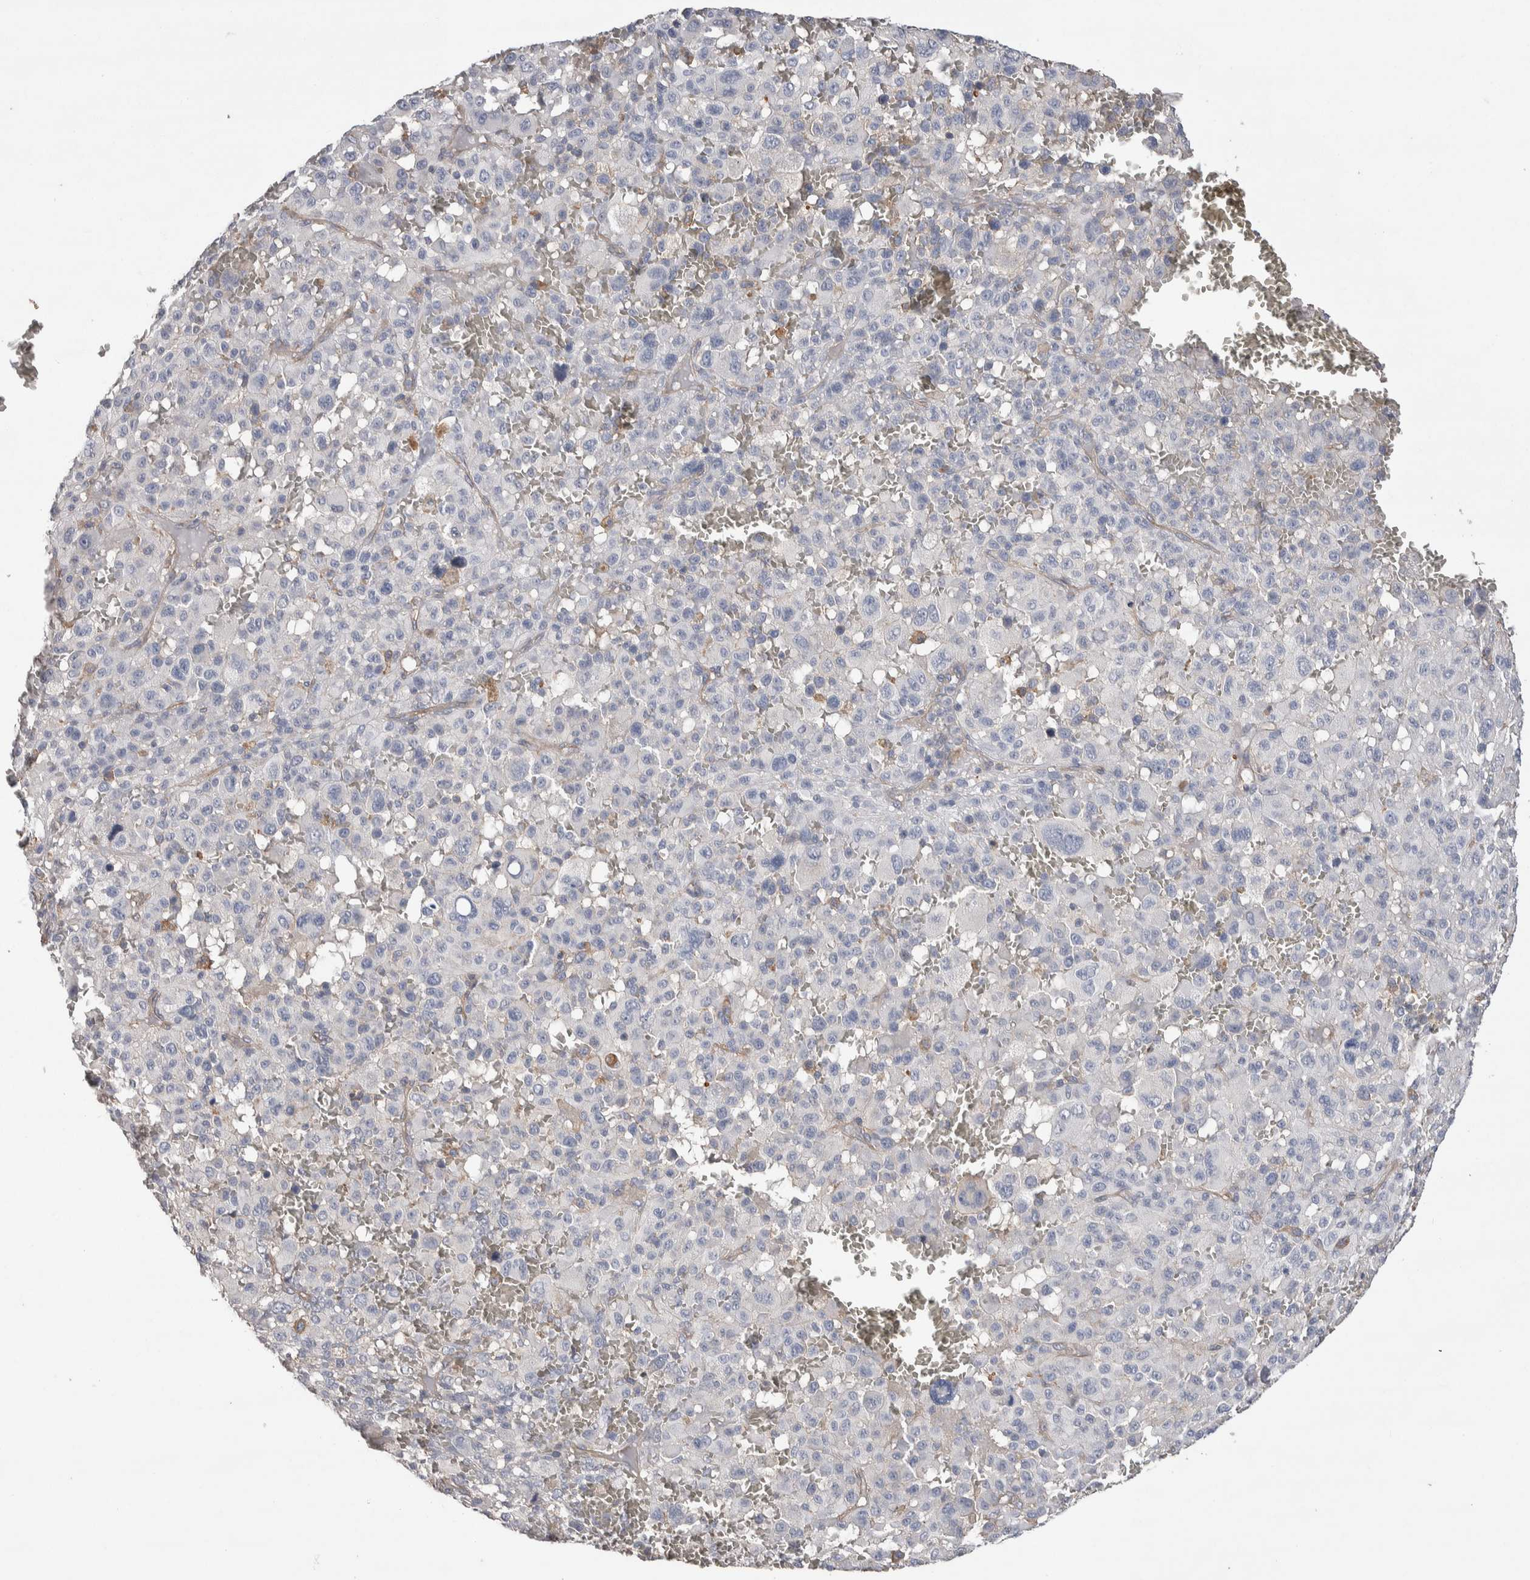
{"staining": {"intensity": "weak", "quantity": "<25%", "location": "cytoplasmic/membranous"}, "tissue": "melanoma", "cell_type": "Tumor cells", "image_type": "cancer", "snomed": [{"axis": "morphology", "description": "Malignant melanoma, Metastatic site"}, {"axis": "topography", "description": "Skin"}], "caption": "IHC photomicrograph of neoplastic tissue: human malignant melanoma (metastatic site) stained with DAB demonstrates no significant protein positivity in tumor cells.", "gene": "GCNA", "patient": {"sex": "female", "age": 74}}